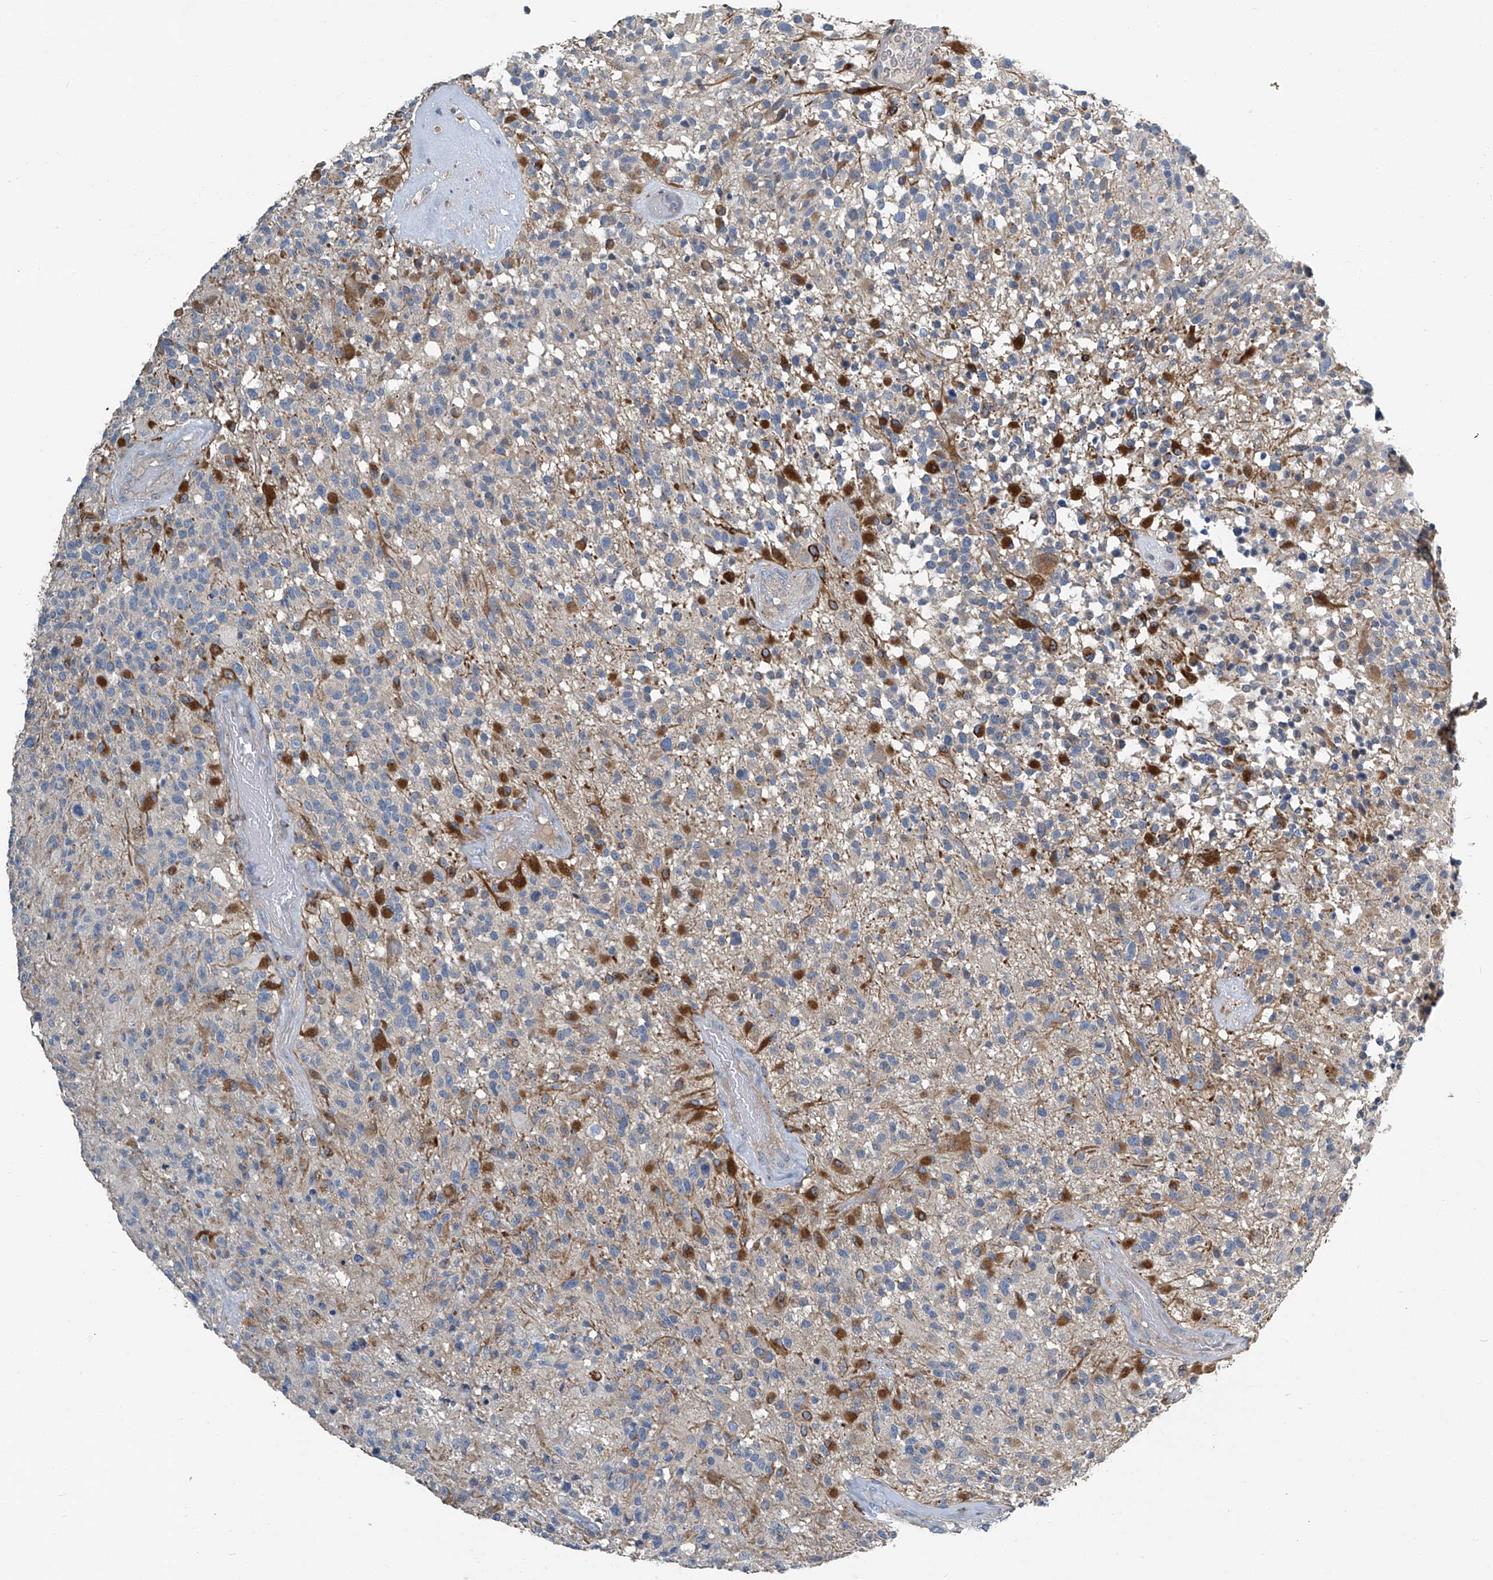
{"staining": {"intensity": "strong", "quantity": "<25%", "location": "cytoplasmic/membranous"}, "tissue": "glioma", "cell_type": "Tumor cells", "image_type": "cancer", "snomed": [{"axis": "morphology", "description": "Glioma, malignant, High grade"}, {"axis": "morphology", "description": "Glioblastoma, NOS"}, {"axis": "topography", "description": "Brain"}], "caption": "The image shows a brown stain indicating the presence of a protein in the cytoplasmic/membranous of tumor cells in glioma.", "gene": "FAM167A", "patient": {"sex": "male", "age": 60}}